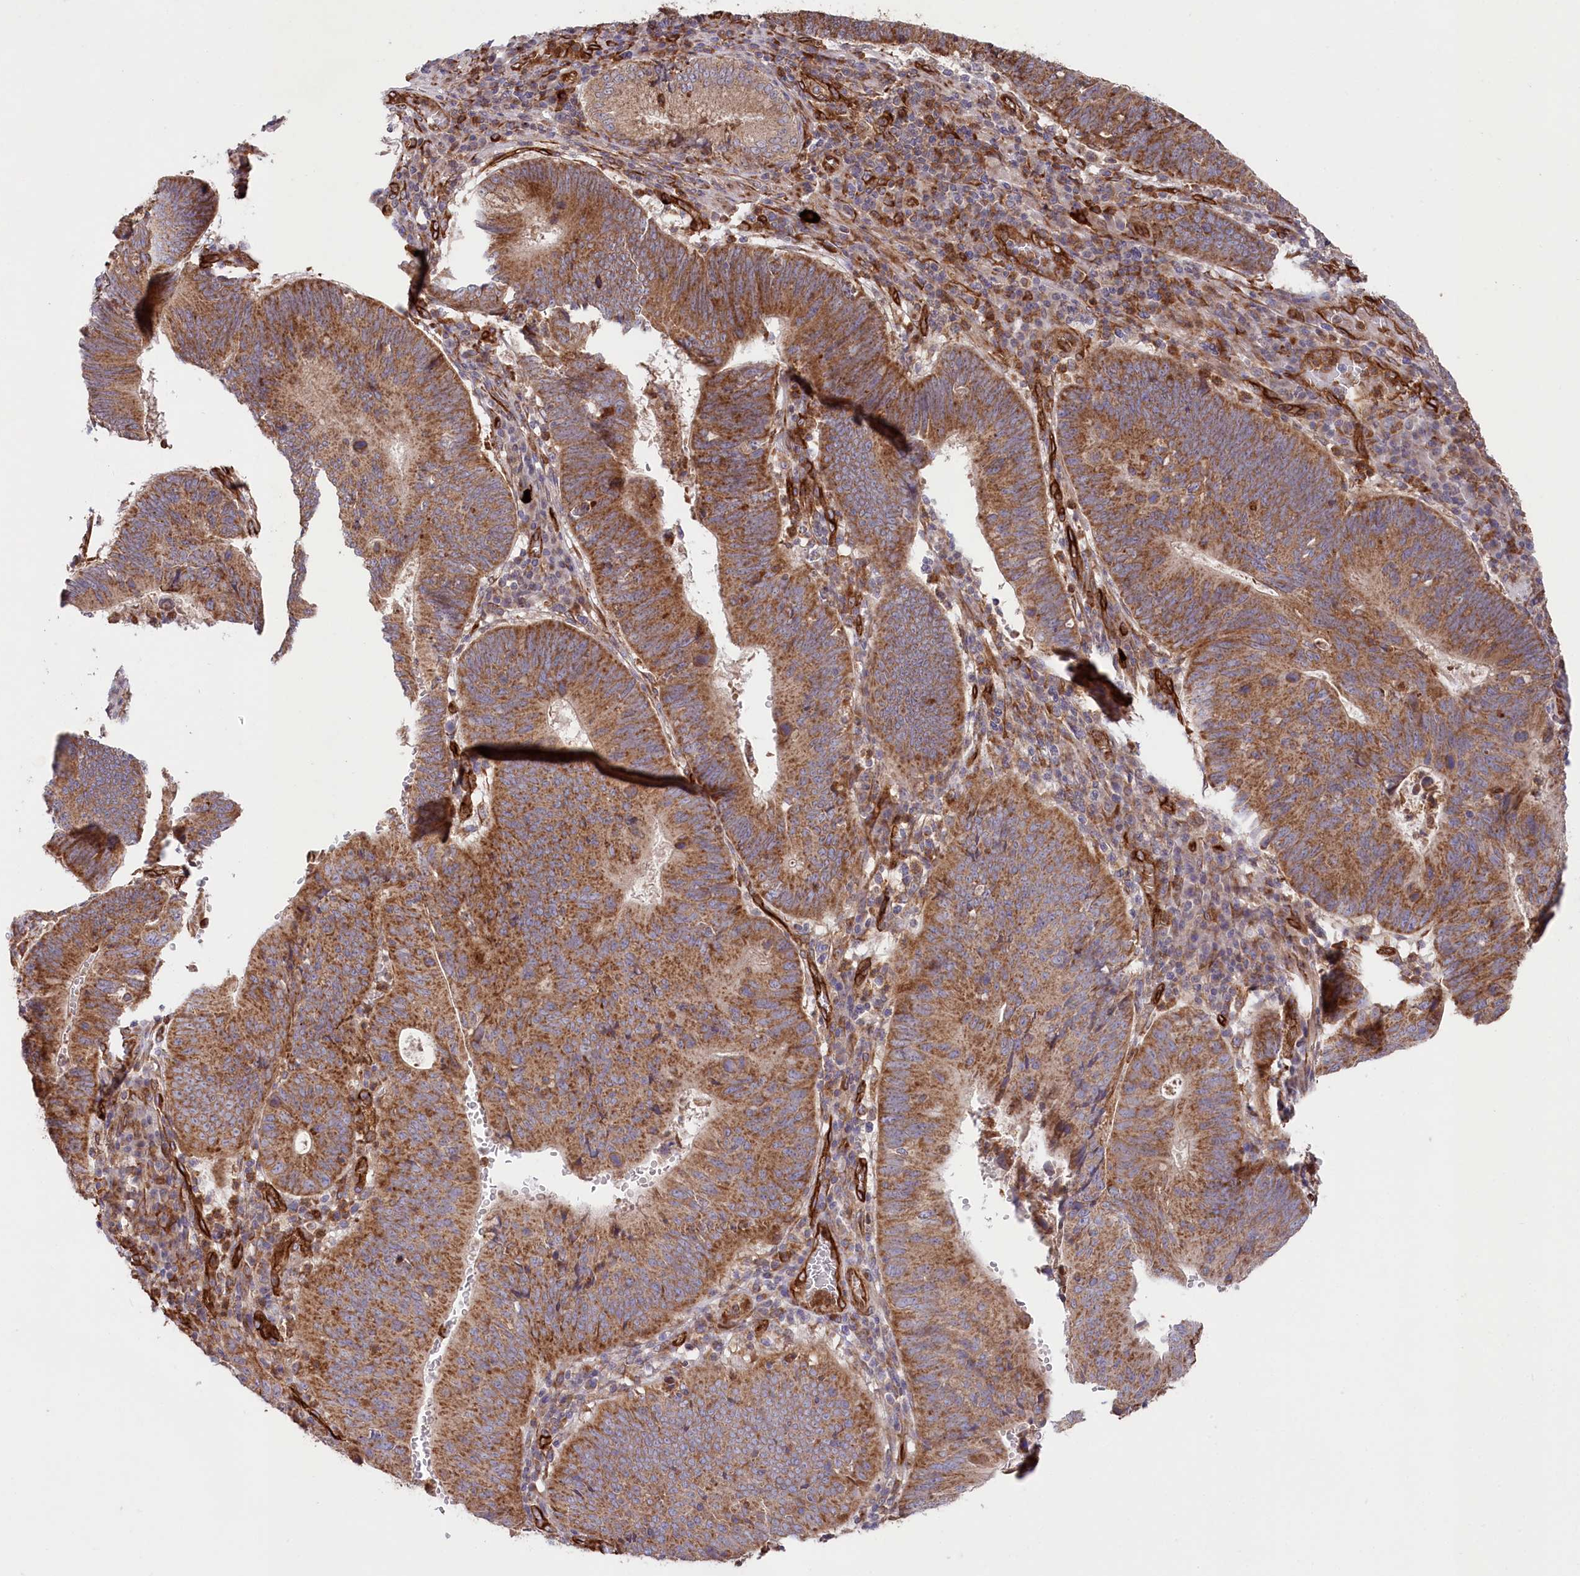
{"staining": {"intensity": "moderate", "quantity": ">75%", "location": "cytoplasmic/membranous"}, "tissue": "stomach cancer", "cell_type": "Tumor cells", "image_type": "cancer", "snomed": [{"axis": "morphology", "description": "Adenocarcinoma, NOS"}, {"axis": "topography", "description": "Stomach"}], "caption": "Human adenocarcinoma (stomach) stained with a protein marker exhibits moderate staining in tumor cells.", "gene": "MTPAP", "patient": {"sex": "male", "age": 59}}